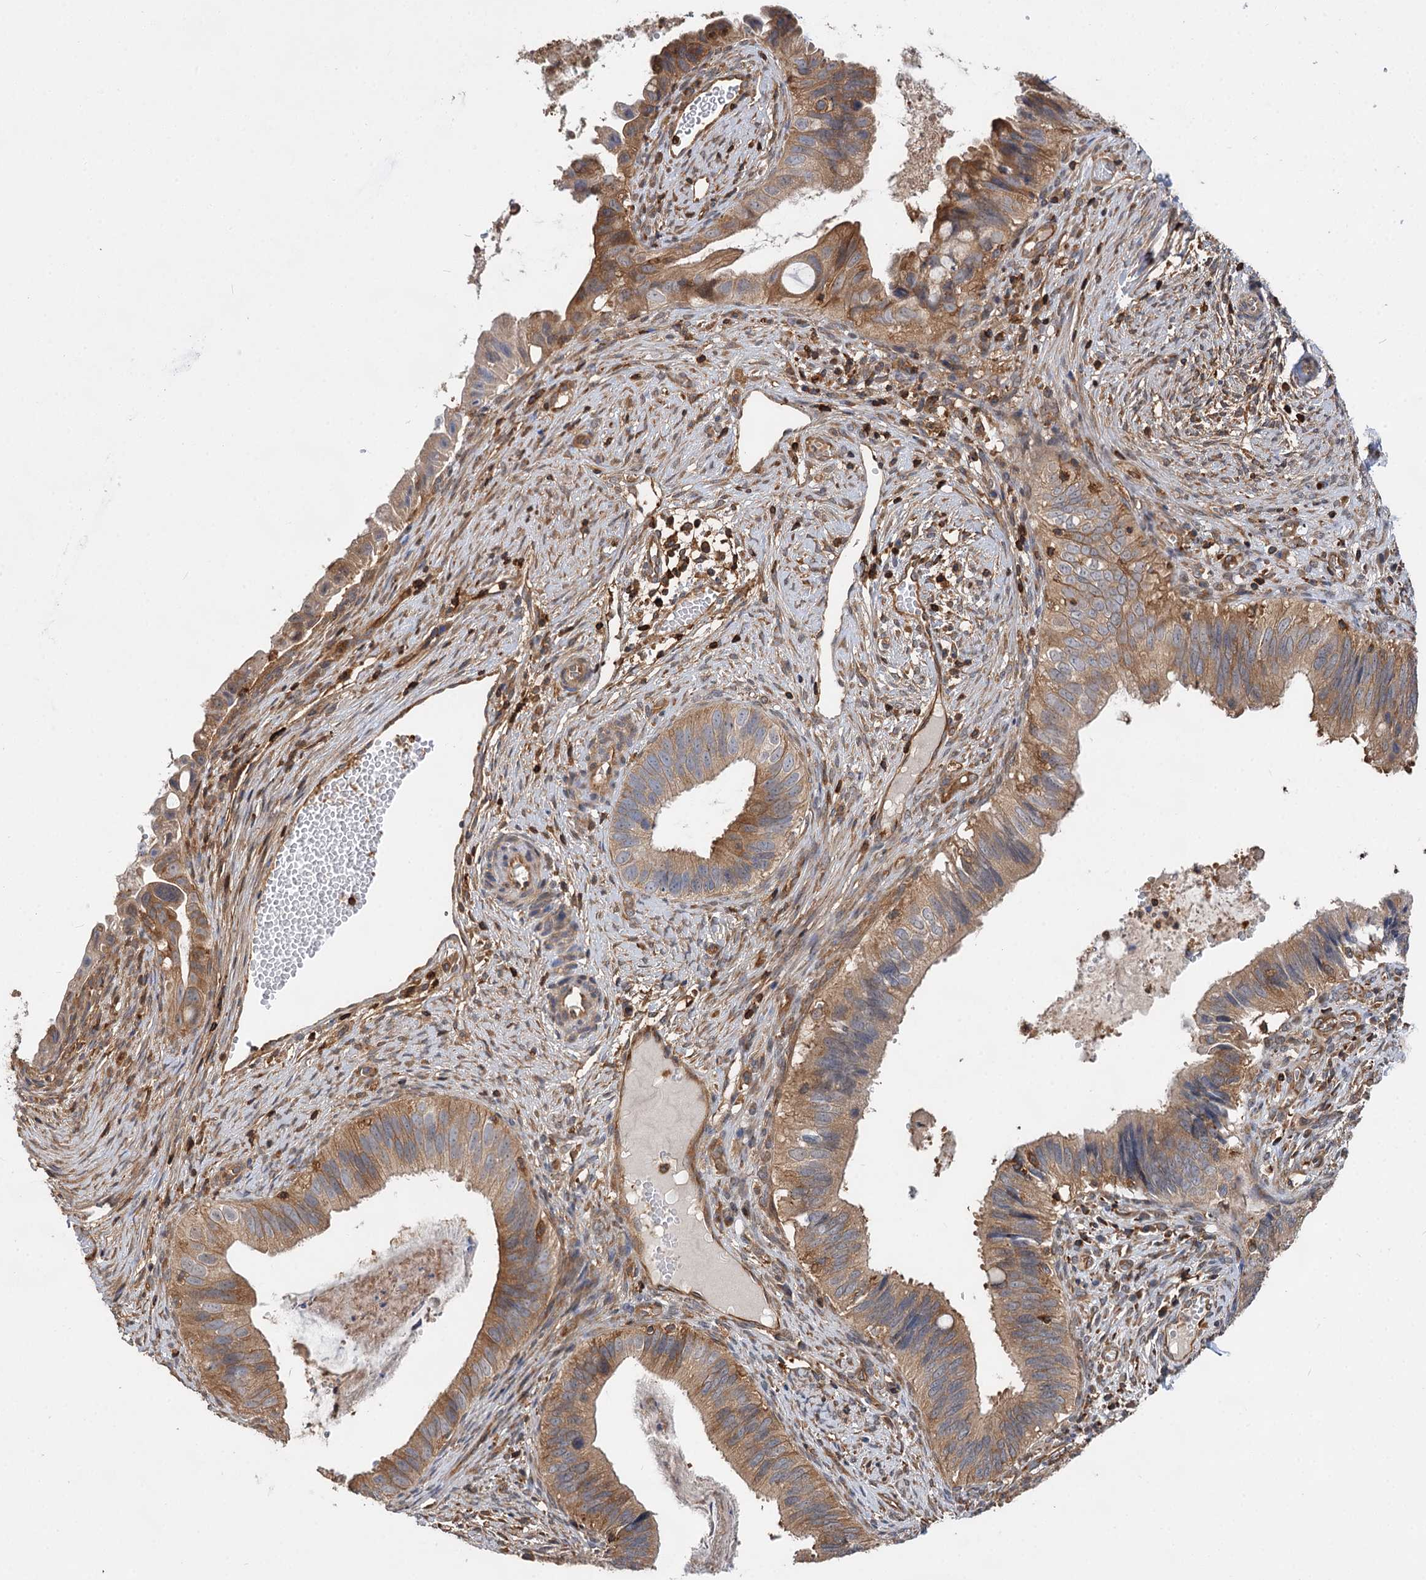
{"staining": {"intensity": "moderate", "quantity": ">75%", "location": "cytoplasmic/membranous"}, "tissue": "cervical cancer", "cell_type": "Tumor cells", "image_type": "cancer", "snomed": [{"axis": "morphology", "description": "Adenocarcinoma, NOS"}, {"axis": "topography", "description": "Cervix"}], "caption": "Immunohistochemical staining of human cervical cancer shows moderate cytoplasmic/membranous protein staining in approximately >75% of tumor cells.", "gene": "PACS1", "patient": {"sex": "female", "age": 42}}